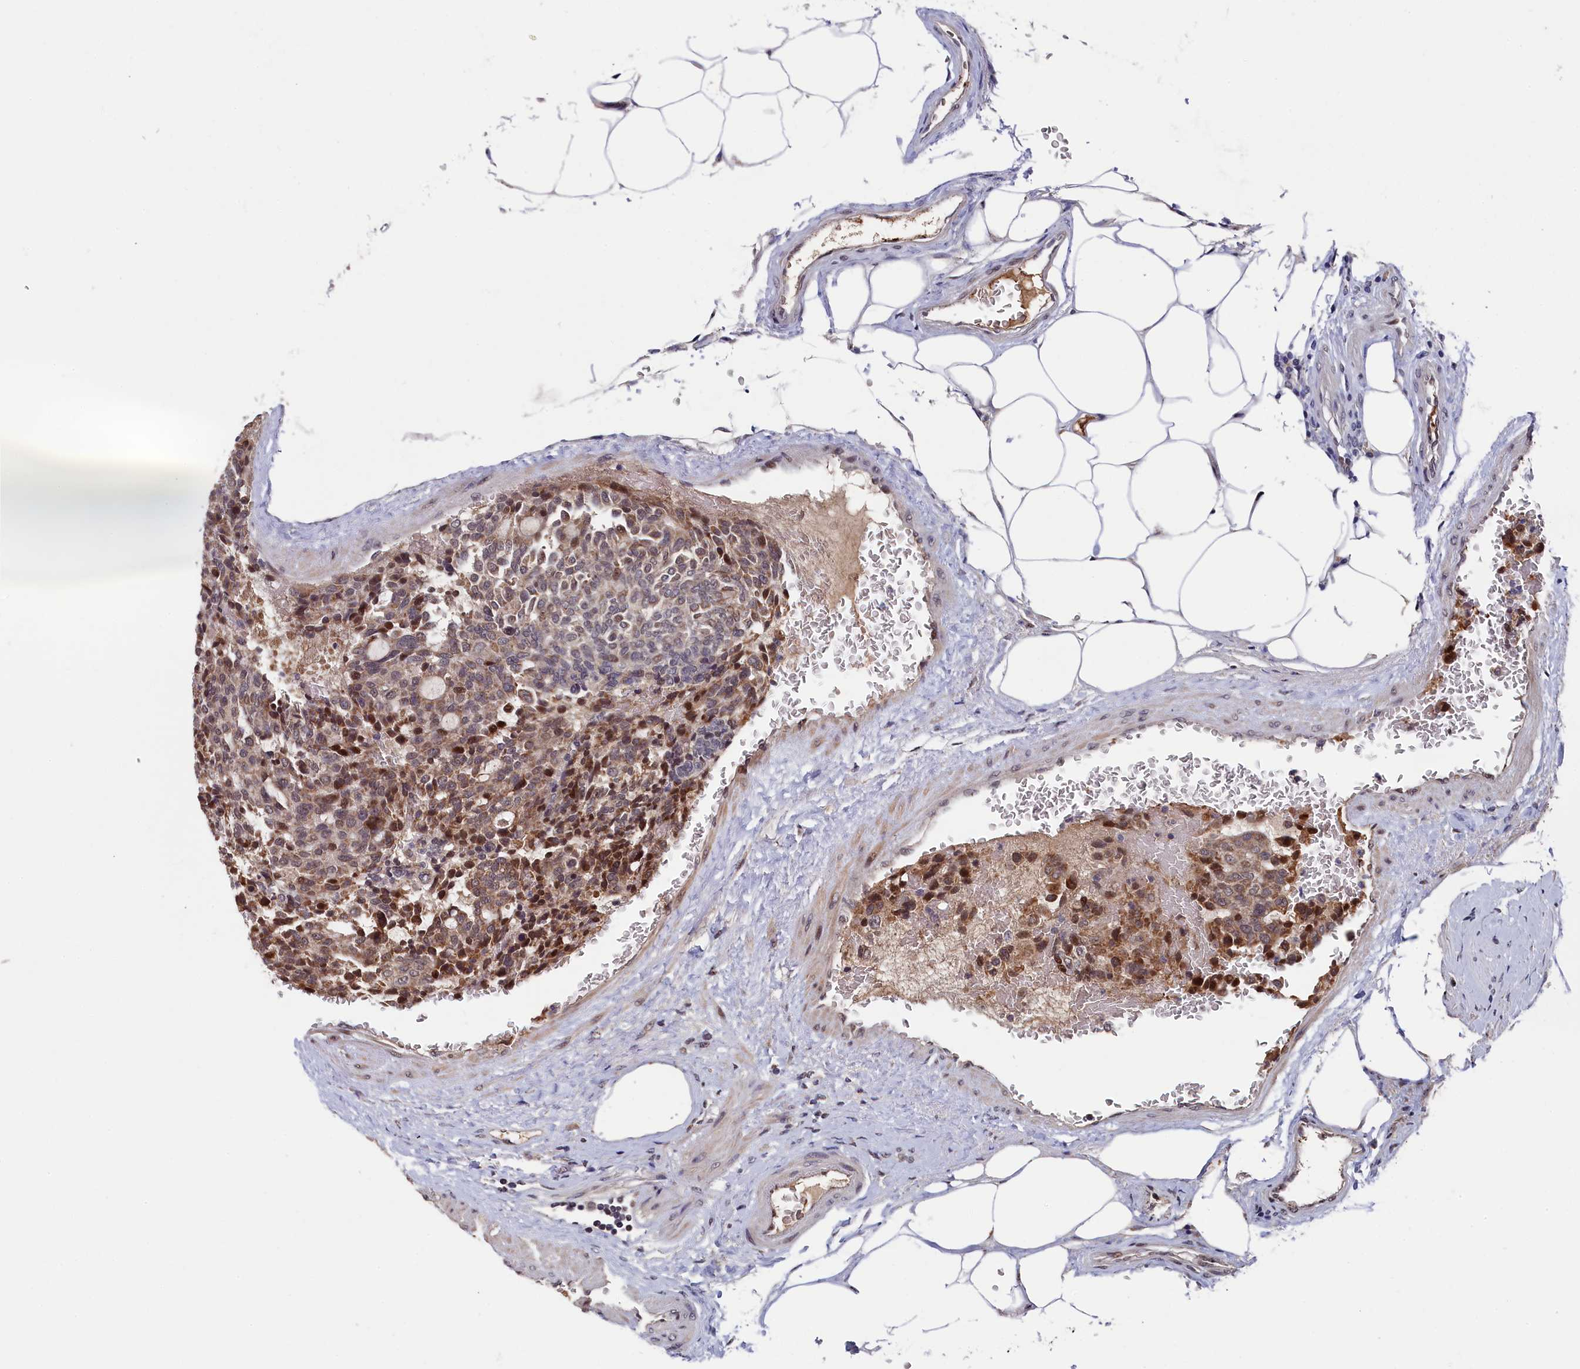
{"staining": {"intensity": "moderate", "quantity": ">75%", "location": "cytoplasmic/membranous,nuclear"}, "tissue": "carcinoid", "cell_type": "Tumor cells", "image_type": "cancer", "snomed": [{"axis": "morphology", "description": "Carcinoid, malignant, NOS"}, {"axis": "topography", "description": "Pancreas"}], "caption": "Immunohistochemical staining of human carcinoid shows medium levels of moderate cytoplasmic/membranous and nuclear staining in about >75% of tumor cells. (DAB (3,3'-diaminobenzidine) IHC, brown staining for protein, blue staining for nuclei).", "gene": "CLPX", "patient": {"sex": "female", "age": 54}}